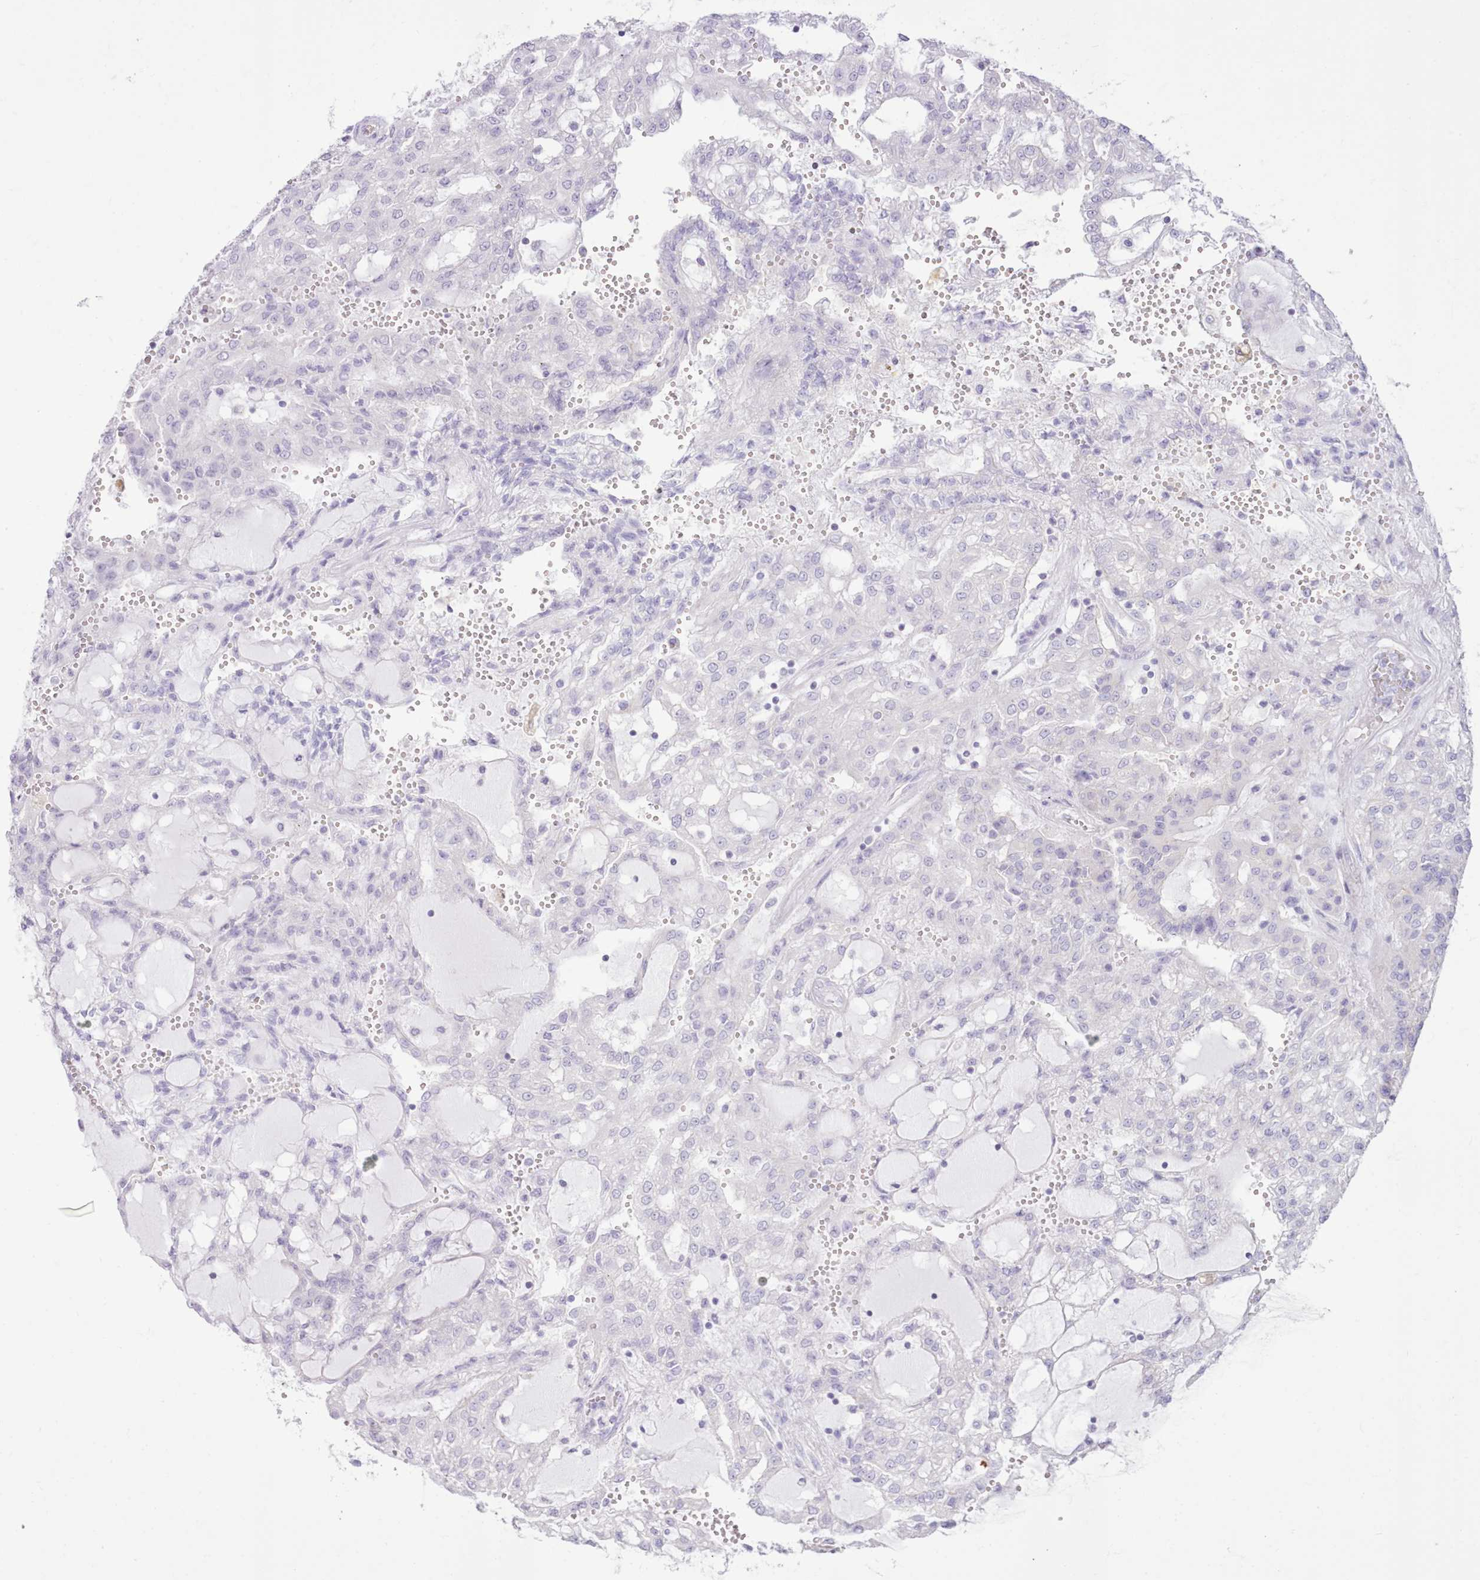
{"staining": {"intensity": "negative", "quantity": "none", "location": "none"}, "tissue": "renal cancer", "cell_type": "Tumor cells", "image_type": "cancer", "snomed": [{"axis": "morphology", "description": "Adenocarcinoma, NOS"}, {"axis": "topography", "description": "Kidney"}], "caption": "IHC photomicrograph of neoplastic tissue: renal adenocarcinoma stained with DAB (3,3'-diaminobenzidine) demonstrates no significant protein staining in tumor cells.", "gene": "MDFI", "patient": {"sex": "male", "age": 63}}